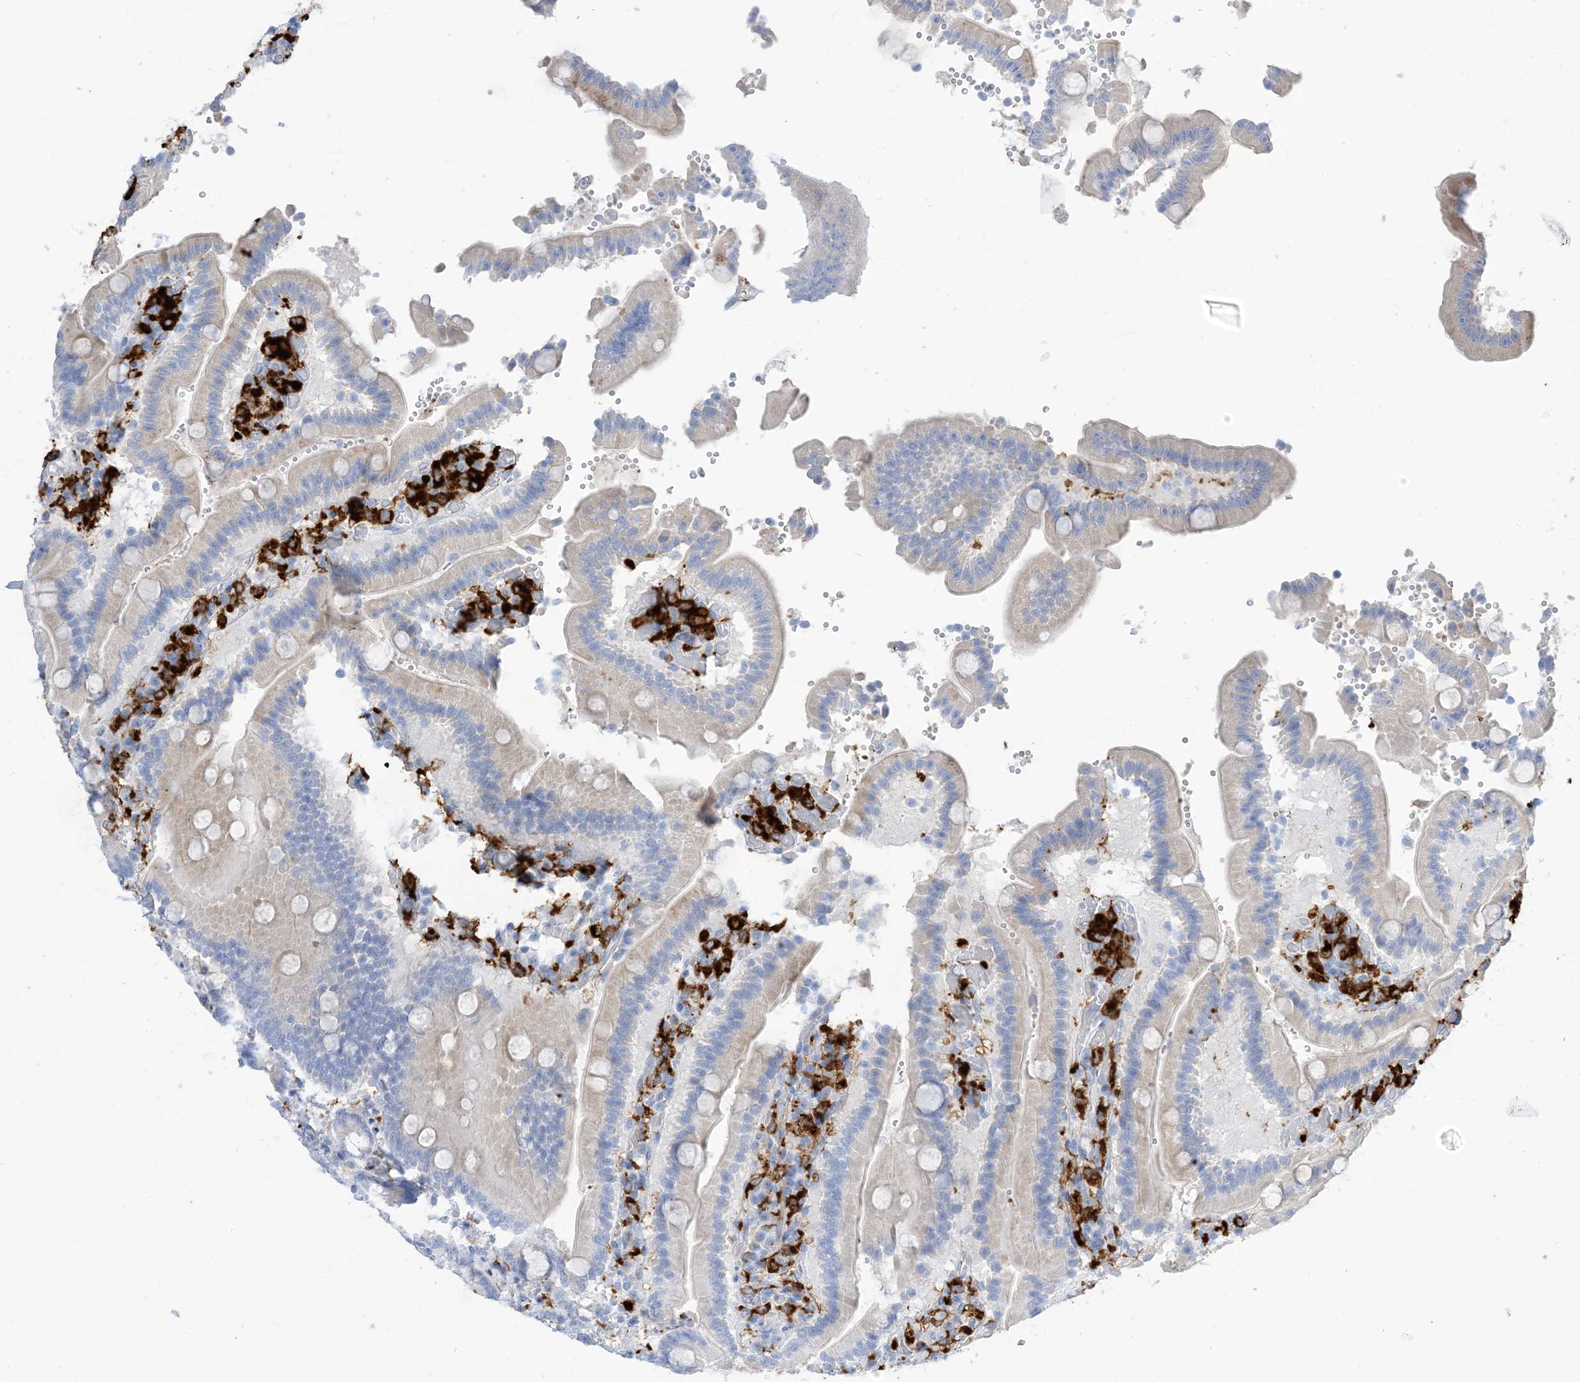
{"staining": {"intensity": "moderate", "quantity": "25%-75%", "location": "cytoplasmic/membranous"}, "tissue": "duodenum", "cell_type": "Glandular cells", "image_type": "normal", "snomed": [{"axis": "morphology", "description": "Normal tissue, NOS"}, {"axis": "topography", "description": "Duodenum"}], "caption": "The immunohistochemical stain labels moderate cytoplasmic/membranous staining in glandular cells of benign duodenum. The protein is shown in brown color, while the nuclei are stained blue.", "gene": "DPH3", "patient": {"sex": "female", "age": 62}}